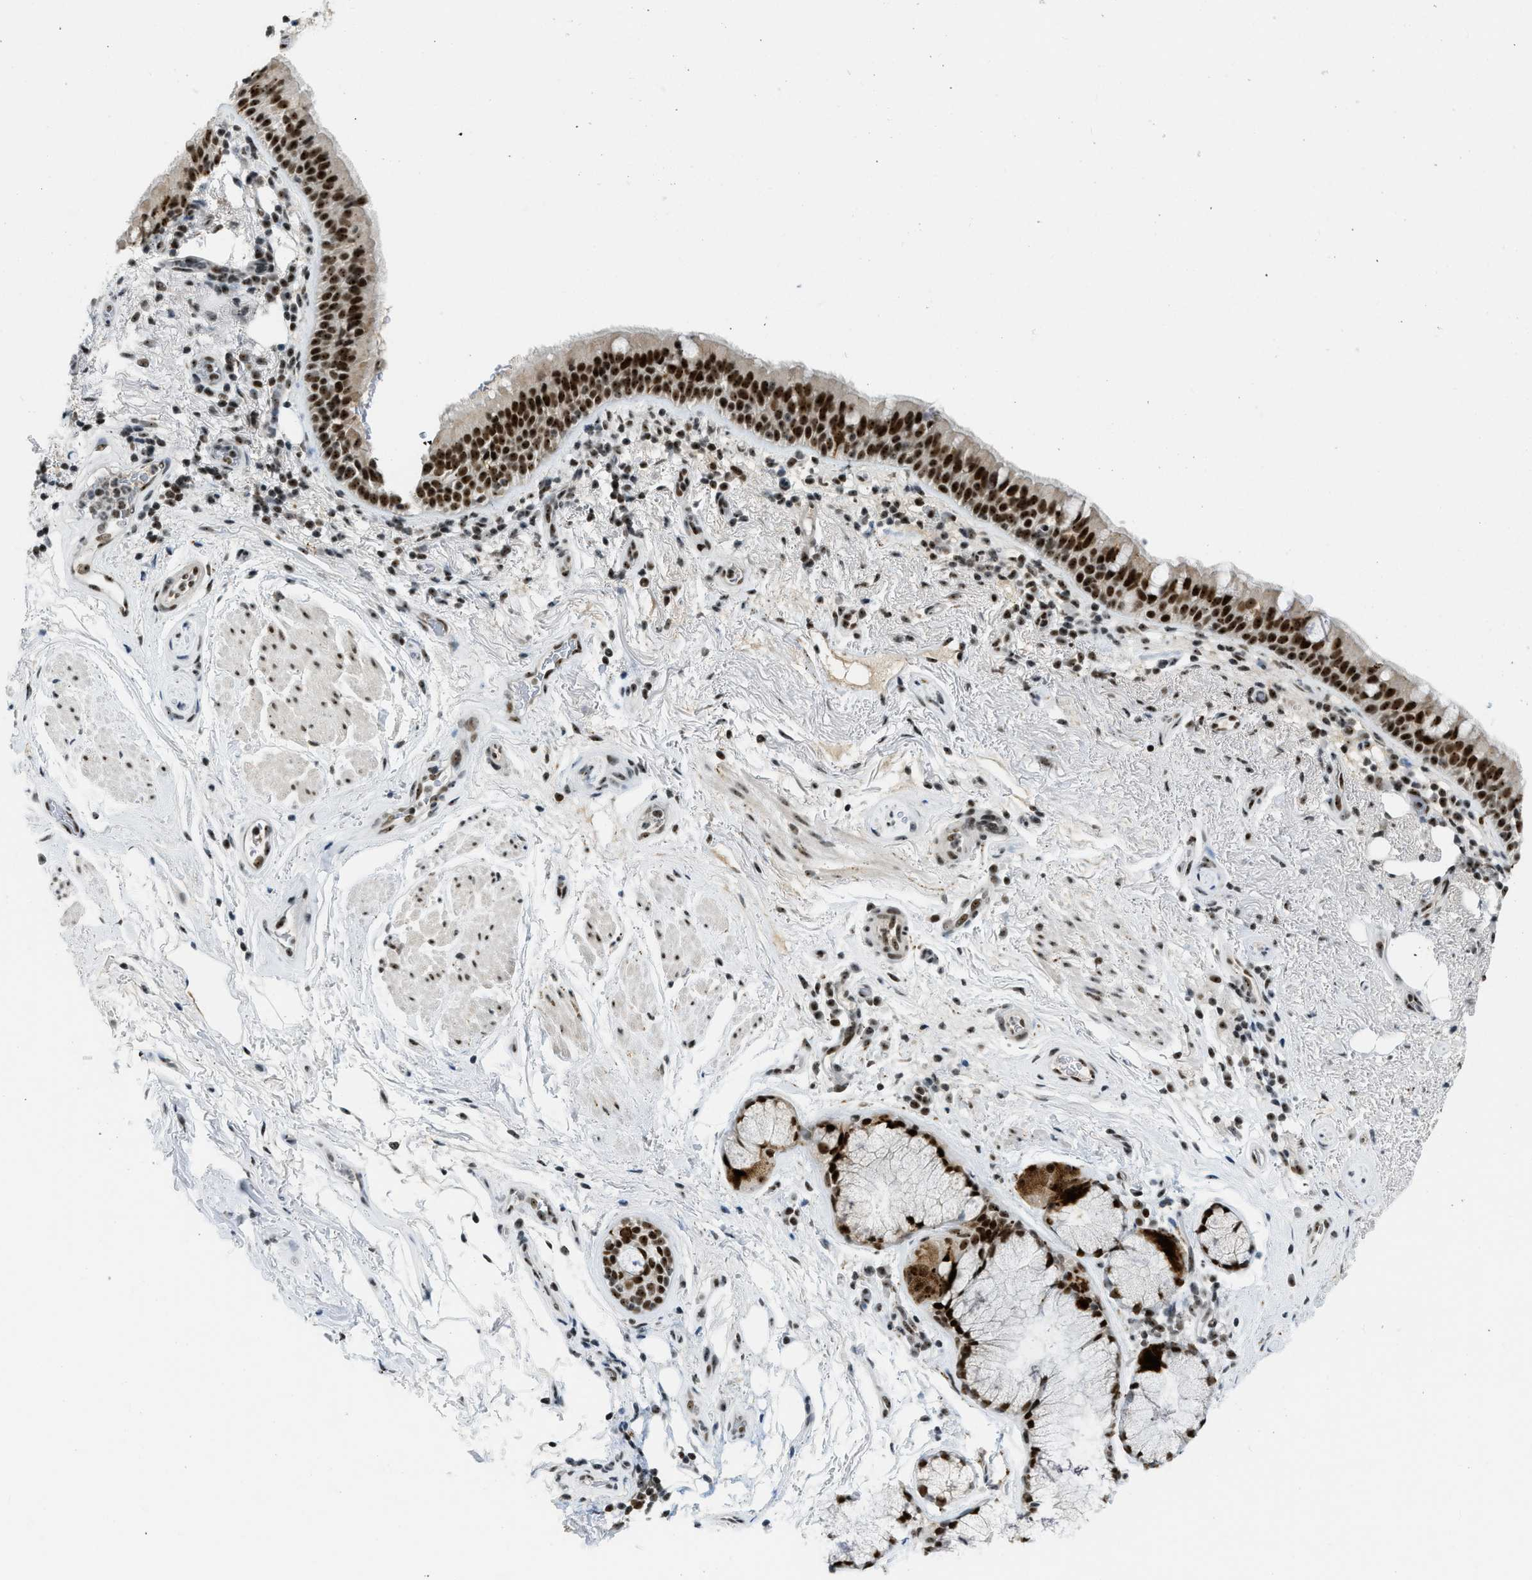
{"staining": {"intensity": "strong", "quantity": ">75%", "location": "nuclear"}, "tissue": "bronchus", "cell_type": "Respiratory epithelial cells", "image_type": "normal", "snomed": [{"axis": "morphology", "description": "Normal tissue, NOS"}, {"axis": "morphology", "description": "Inflammation, NOS"}, {"axis": "topography", "description": "Cartilage tissue"}, {"axis": "topography", "description": "Bronchus"}], "caption": "Brown immunohistochemical staining in unremarkable bronchus shows strong nuclear staining in about >75% of respiratory epithelial cells.", "gene": "URB1", "patient": {"sex": "male", "age": 77}}